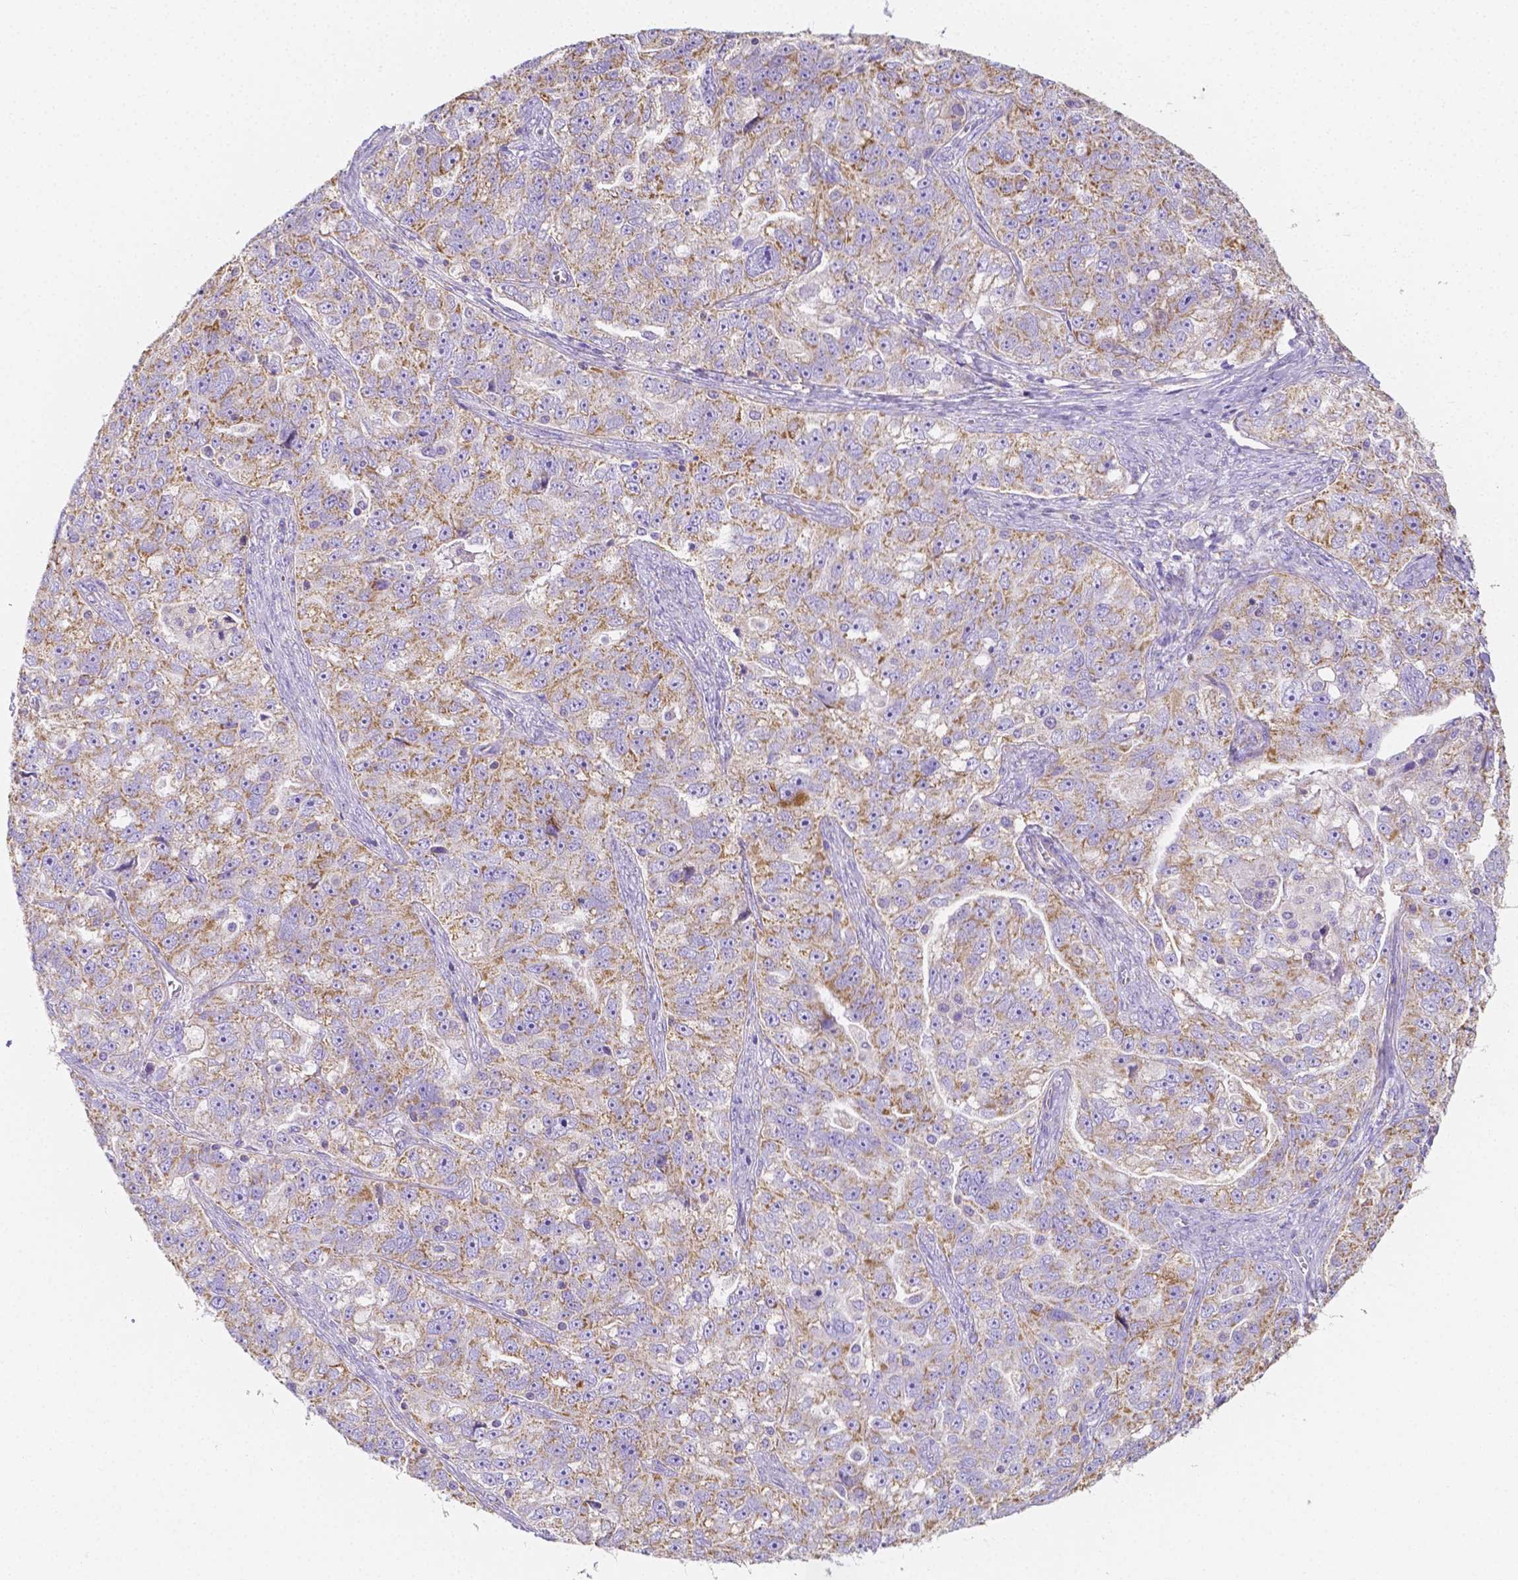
{"staining": {"intensity": "moderate", "quantity": ">75%", "location": "cytoplasmic/membranous"}, "tissue": "ovarian cancer", "cell_type": "Tumor cells", "image_type": "cancer", "snomed": [{"axis": "morphology", "description": "Cystadenocarcinoma, serous, NOS"}, {"axis": "topography", "description": "Ovary"}], "caption": "This micrograph shows ovarian serous cystadenocarcinoma stained with immunohistochemistry (IHC) to label a protein in brown. The cytoplasmic/membranous of tumor cells show moderate positivity for the protein. Nuclei are counter-stained blue.", "gene": "SGTB", "patient": {"sex": "female", "age": 51}}